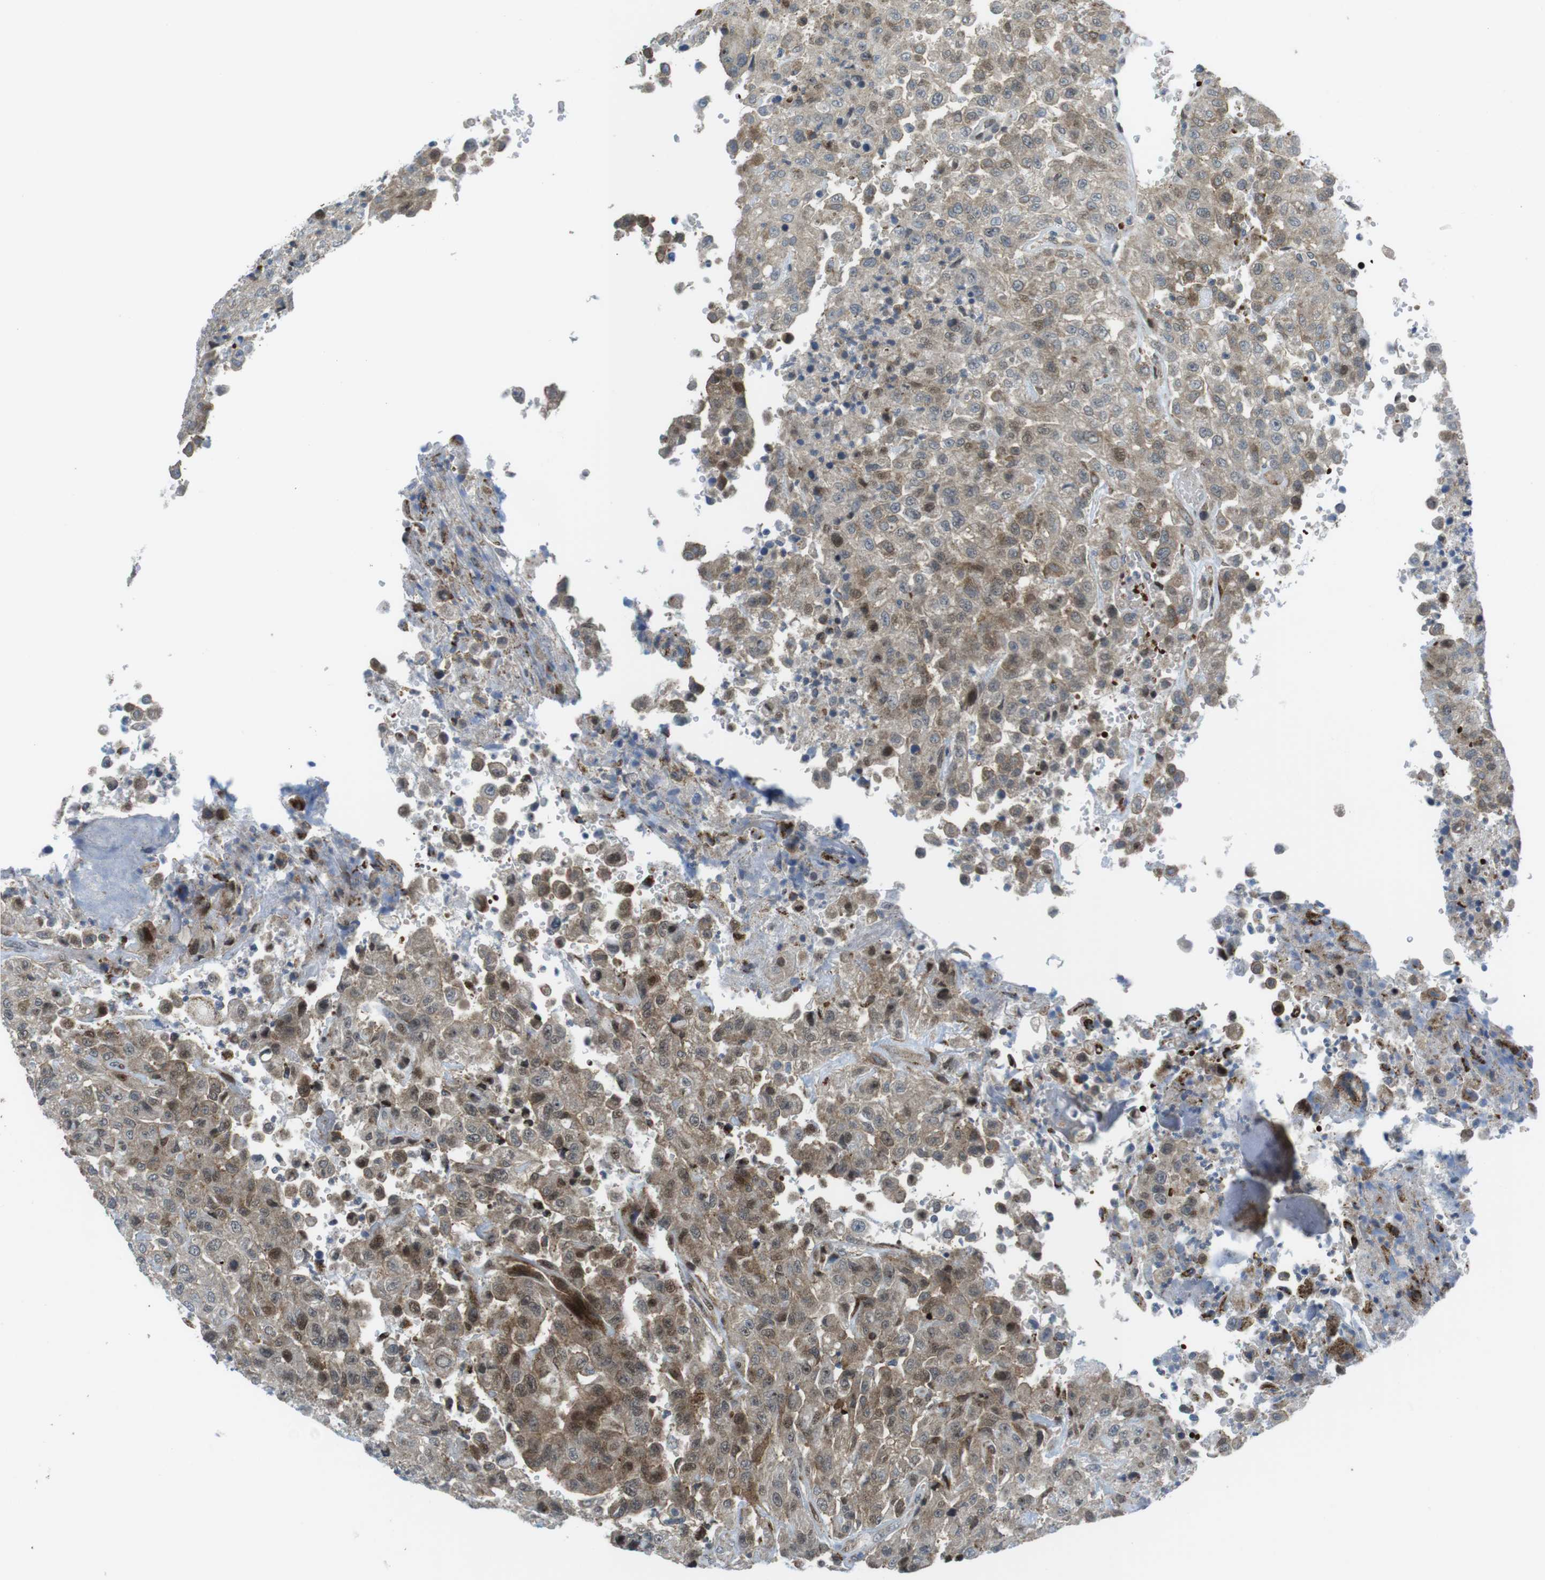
{"staining": {"intensity": "moderate", "quantity": "25%-75%", "location": "cytoplasmic/membranous,nuclear"}, "tissue": "urothelial cancer", "cell_type": "Tumor cells", "image_type": "cancer", "snomed": [{"axis": "morphology", "description": "Urothelial carcinoma, High grade"}, {"axis": "topography", "description": "Urinary bladder"}], "caption": "Urothelial cancer stained with immunohistochemistry (IHC) exhibits moderate cytoplasmic/membranous and nuclear staining in approximately 25%-75% of tumor cells.", "gene": "CUL7", "patient": {"sex": "male", "age": 46}}